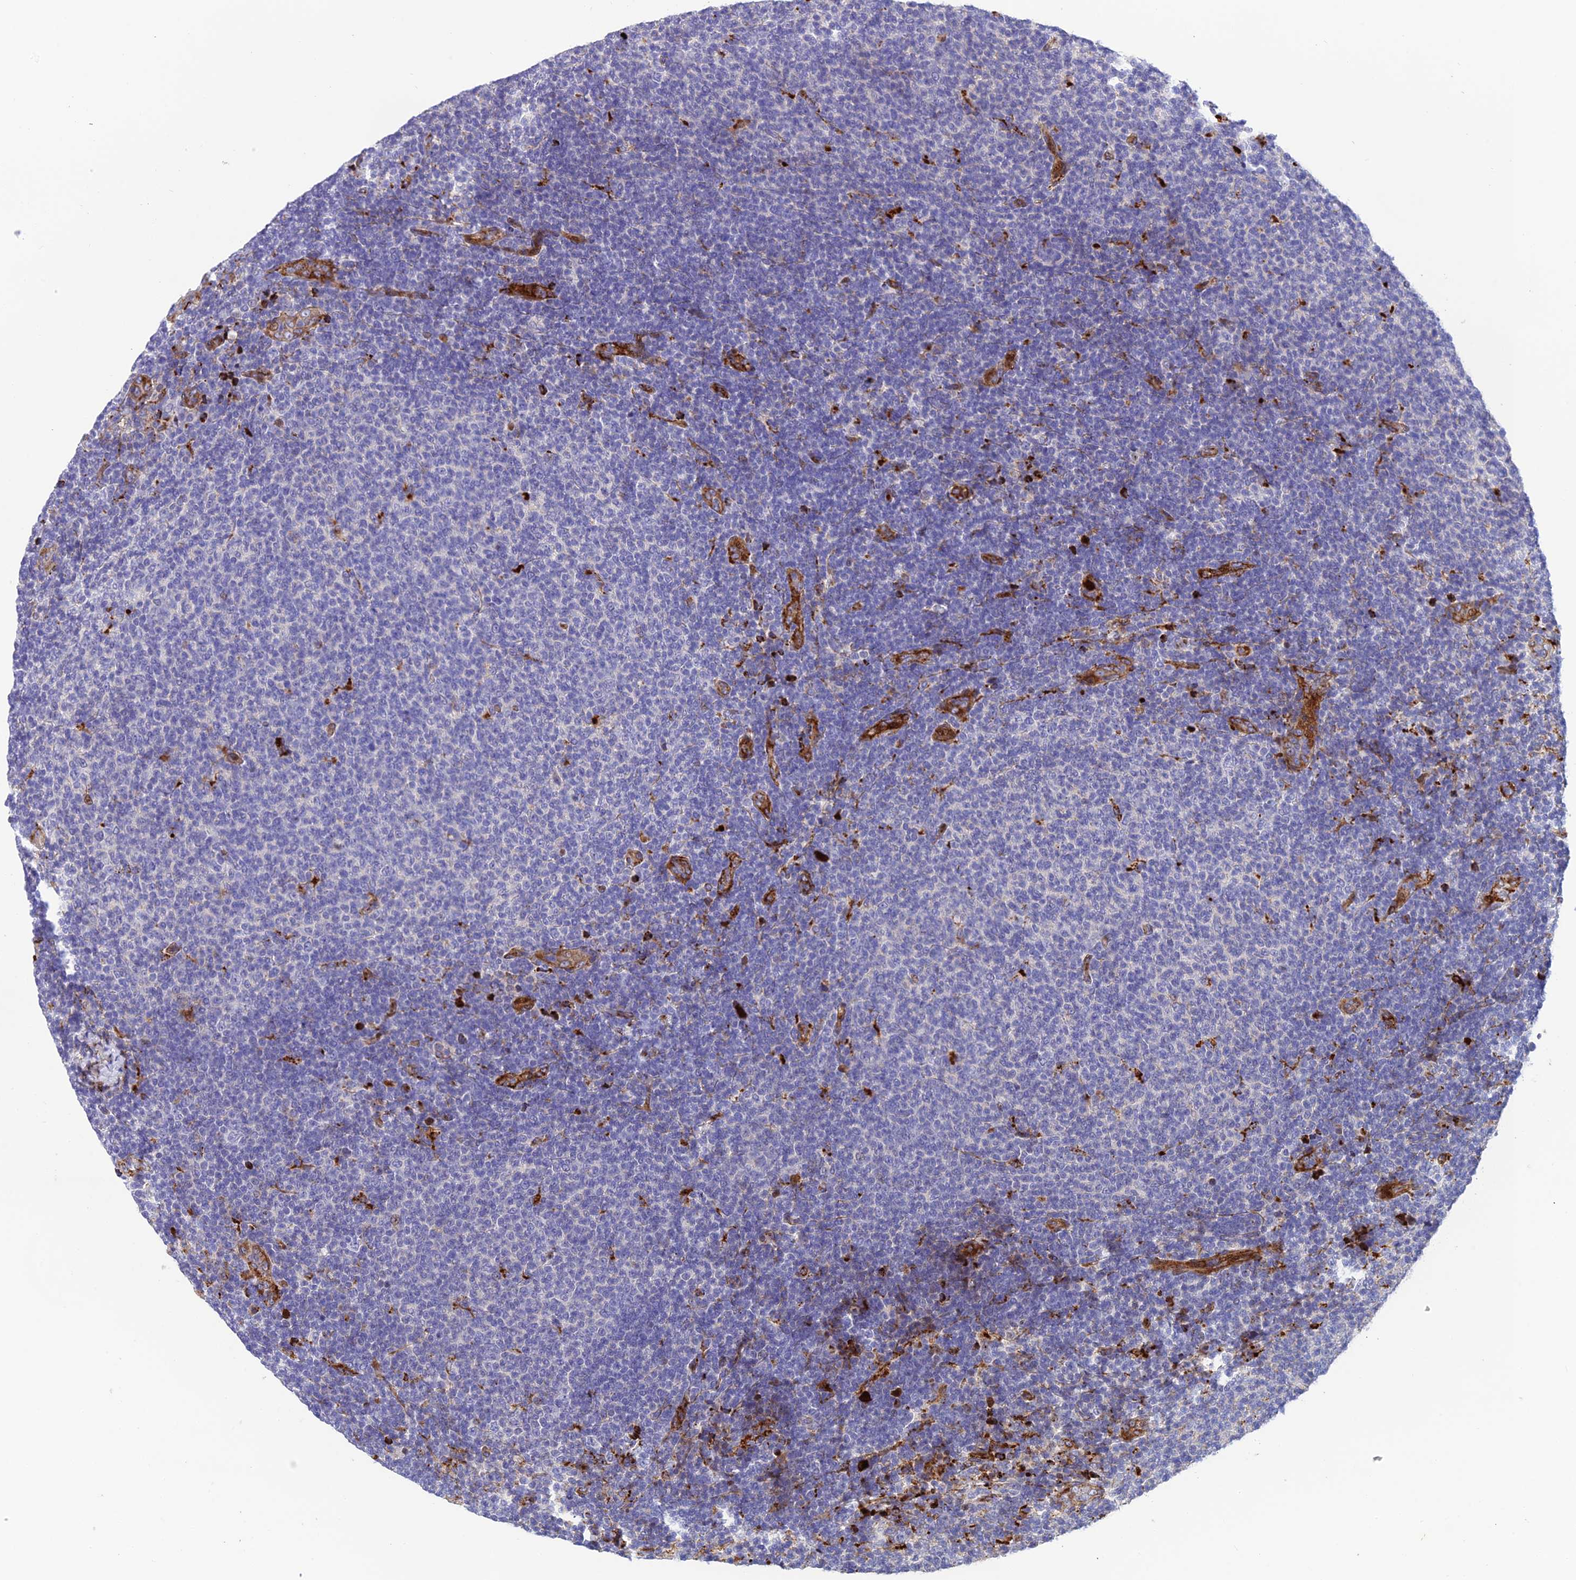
{"staining": {"intensity": "negative", "quantity": "none", "location": "none"}, "tissue": "lymphoma", "cell_type": "Tumor cells", "image_type": "cancer", "snomed": [{"axis": "morphology", "description": "Malignant lymphoma, non-Hodgkin's type, Low grade"}, {"axis": "topography", "description": "Lymph node"}], "caption": "A photomicrograph of human lymphoma is negative for staining in tumor cells.", "gene": "CPSF4L", "patient": {"sex": "male", "age": 66}}